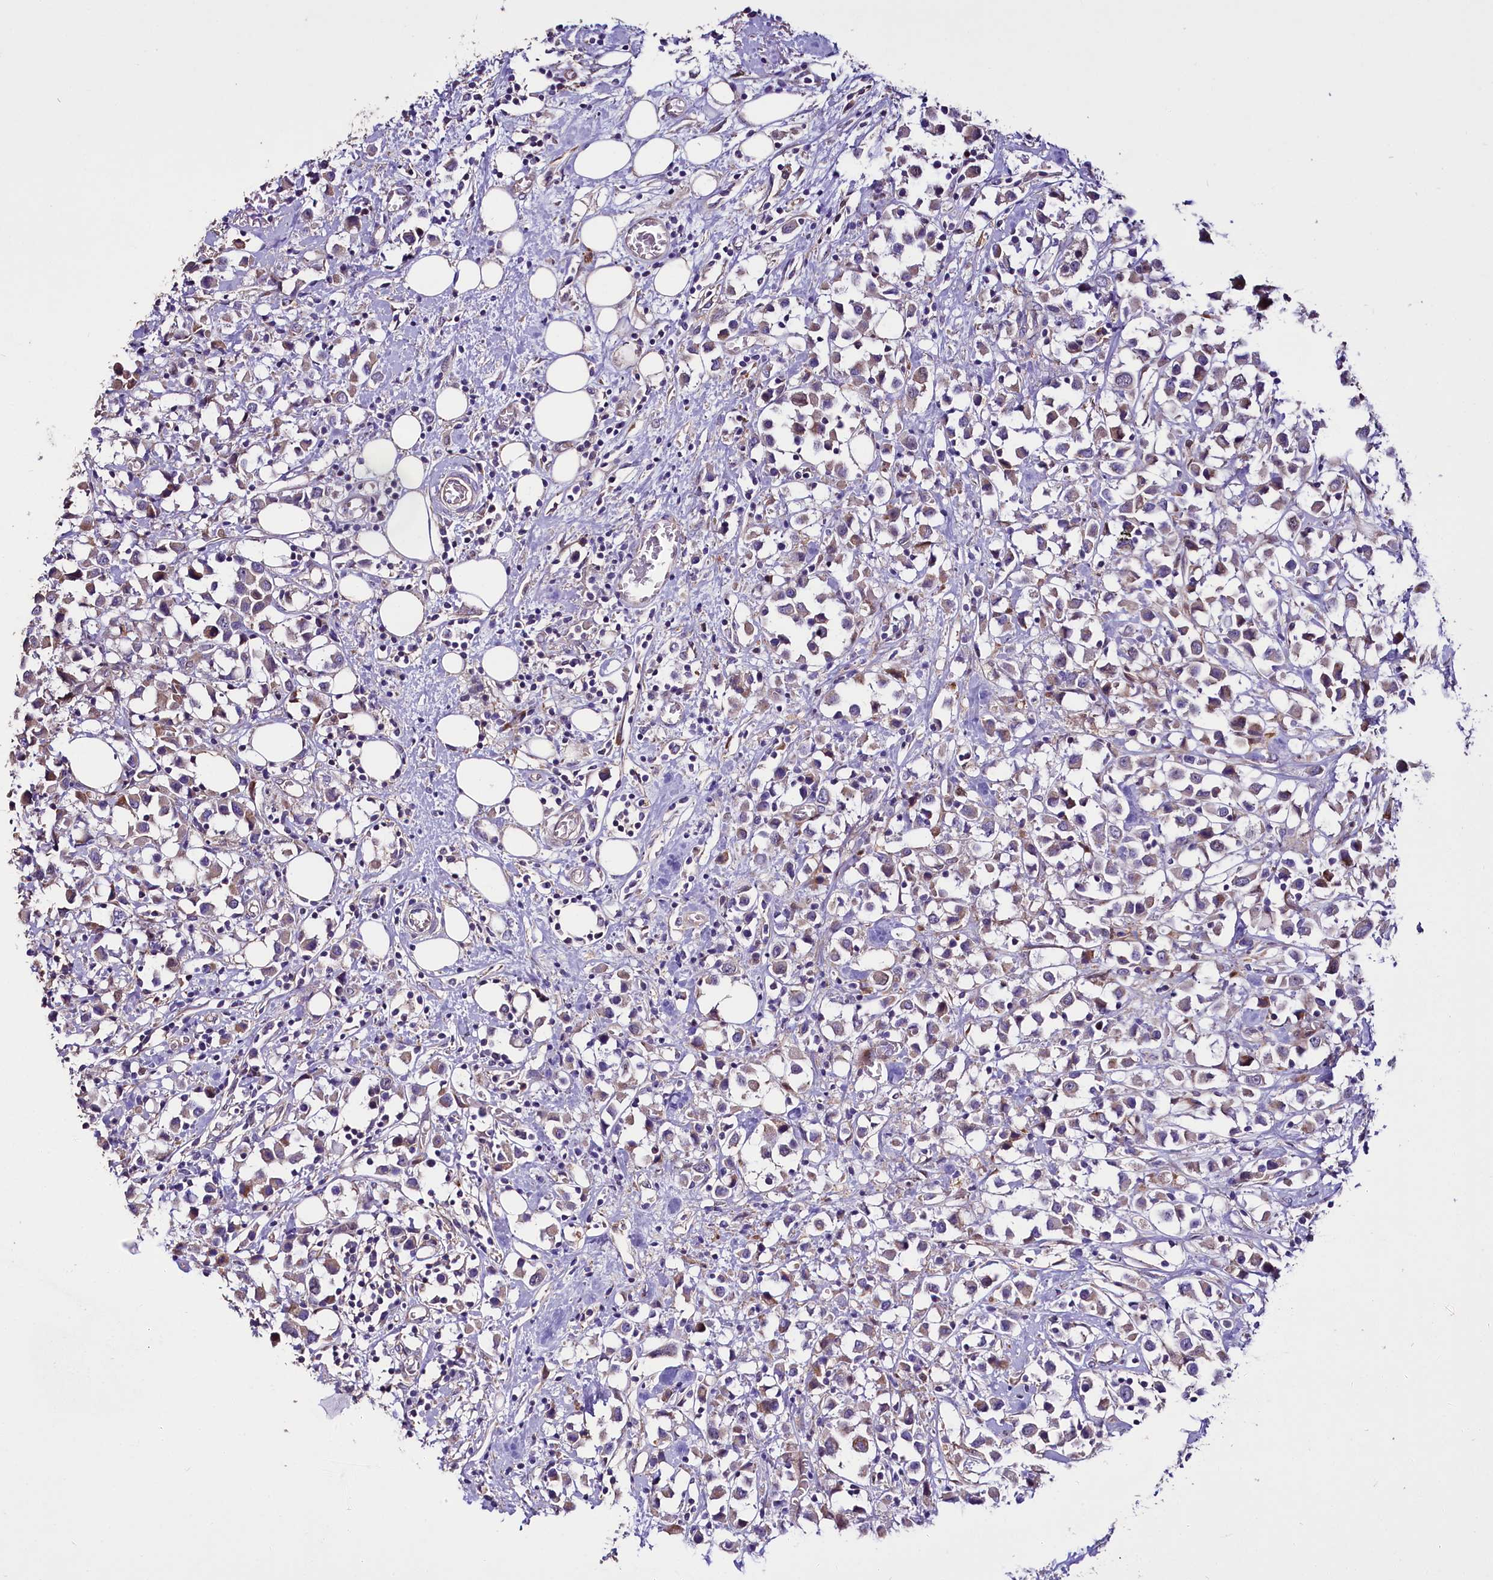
{"staining": {"intensity": "weak", "quantity": "25%-75%", "location": "cytoplasmic/membranous"}, "tissue": "breast cancer", "cell_type": "Tumor cells", "image_type": "cancer", "snomed": [{"axis": "morphology", "description": "Duct carcinoma"}, {"axis": "topography", "description": "Breast"}], "caption": "DAB immunohistochemical staining of breast infiltrating ductal carcinoma exhibits weak cytoplasmic/membranous protein expression in approximately 25%-75% of tumor cells.", "gene": "WNT8A", "patient": {"sex": "female", "age": 61}}